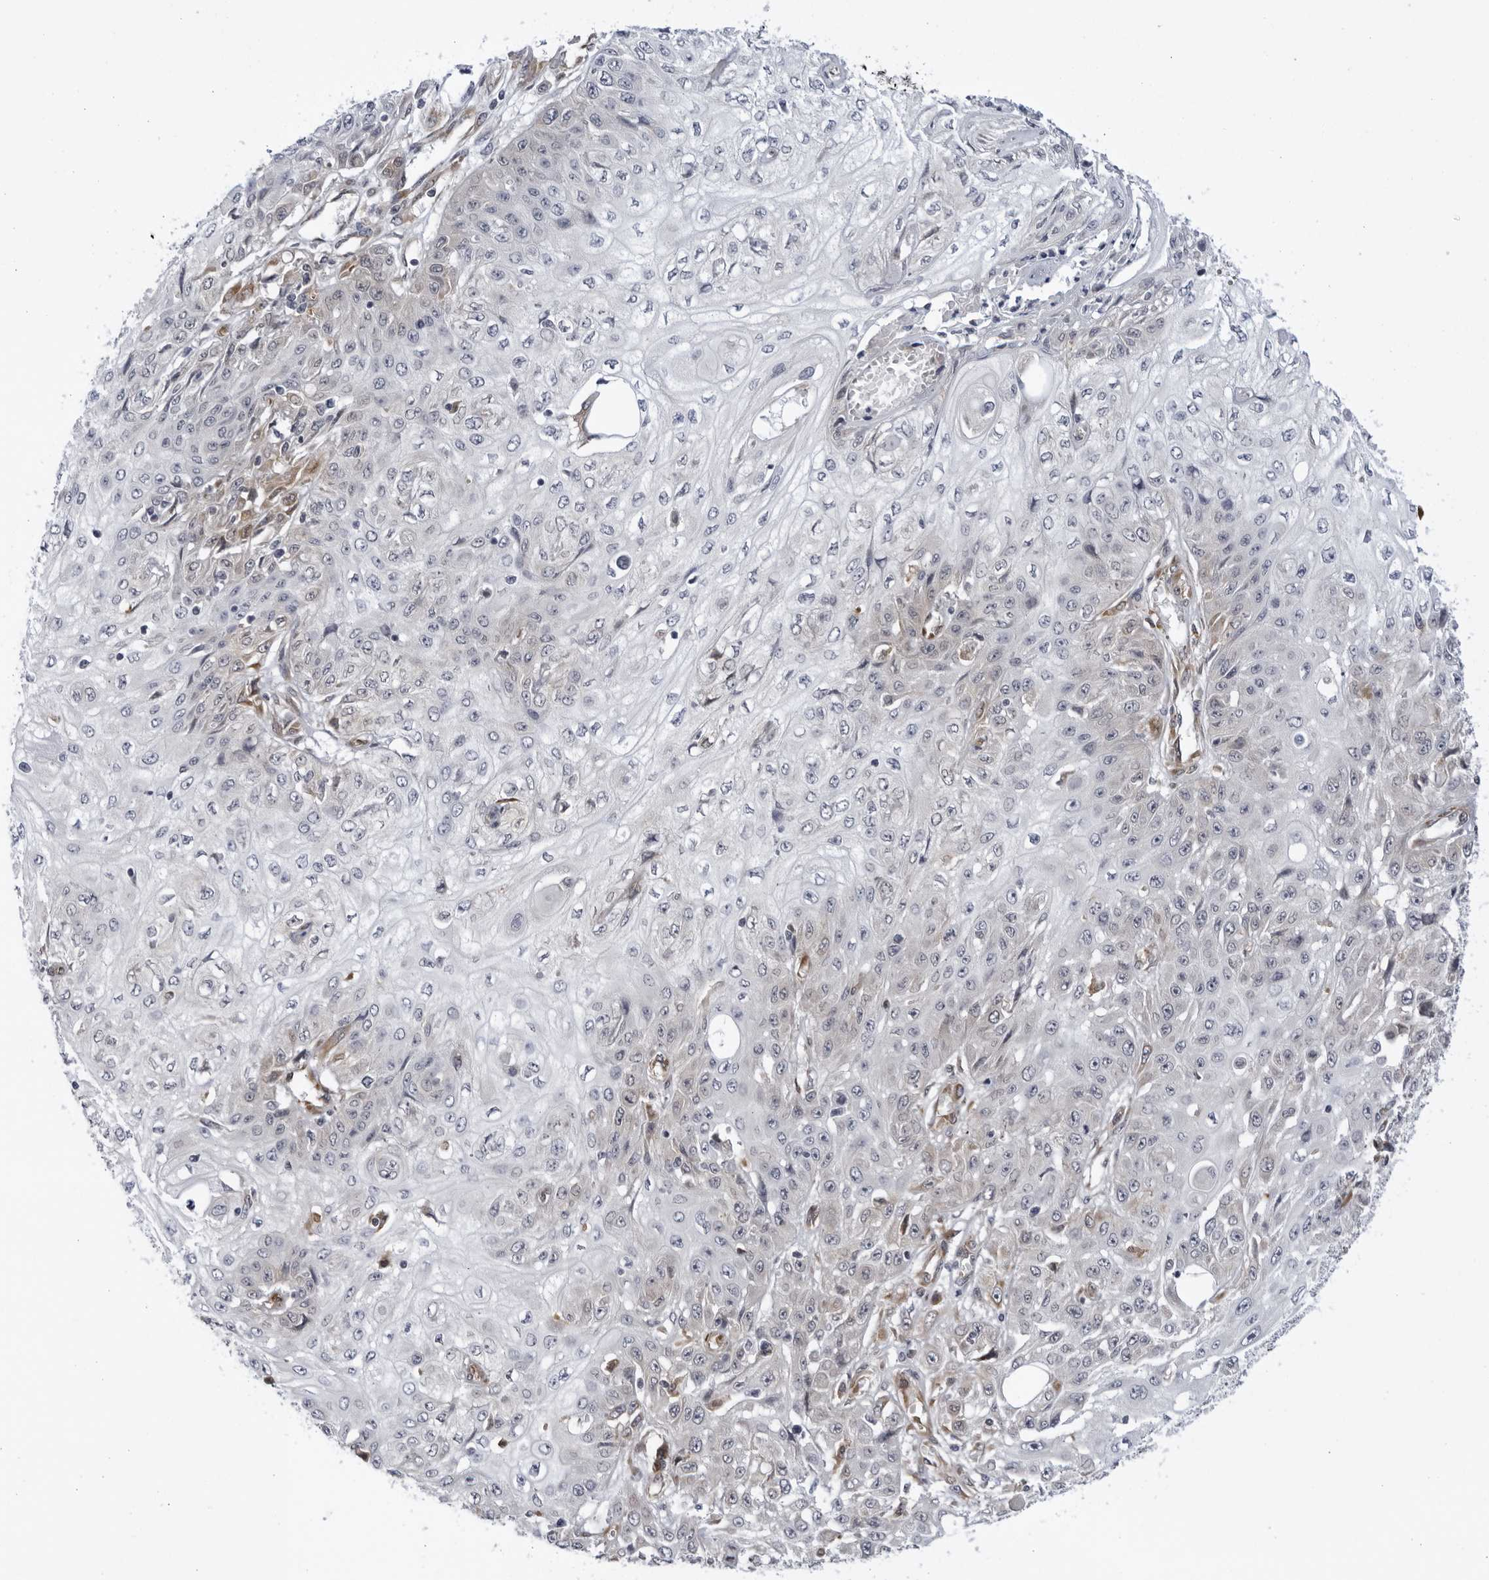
{"staining": {"intensity": "negative", "quantity": "none", "location": "none"}, "tissue": "skin cancer", "cell_type": "Tumor cells", "image_type": "cancer", "snomed": [{"axis": "morphology", "description": "Squamous cell carcinoma, NOS"}, {"axis": "morphology", "description": "Squamous cell carcinoma, metastatic, NOS"}, {"axis": "topography", "description": "Skin"}, {"axis": "topography", "description": "Lymph node"}], "caption": "Tumor cells are negative for brown protein staining in skin metastatic squamous cell carcinoma.", "gene": "BMP2K", "patient": {"sex": "male", "age": 75}}